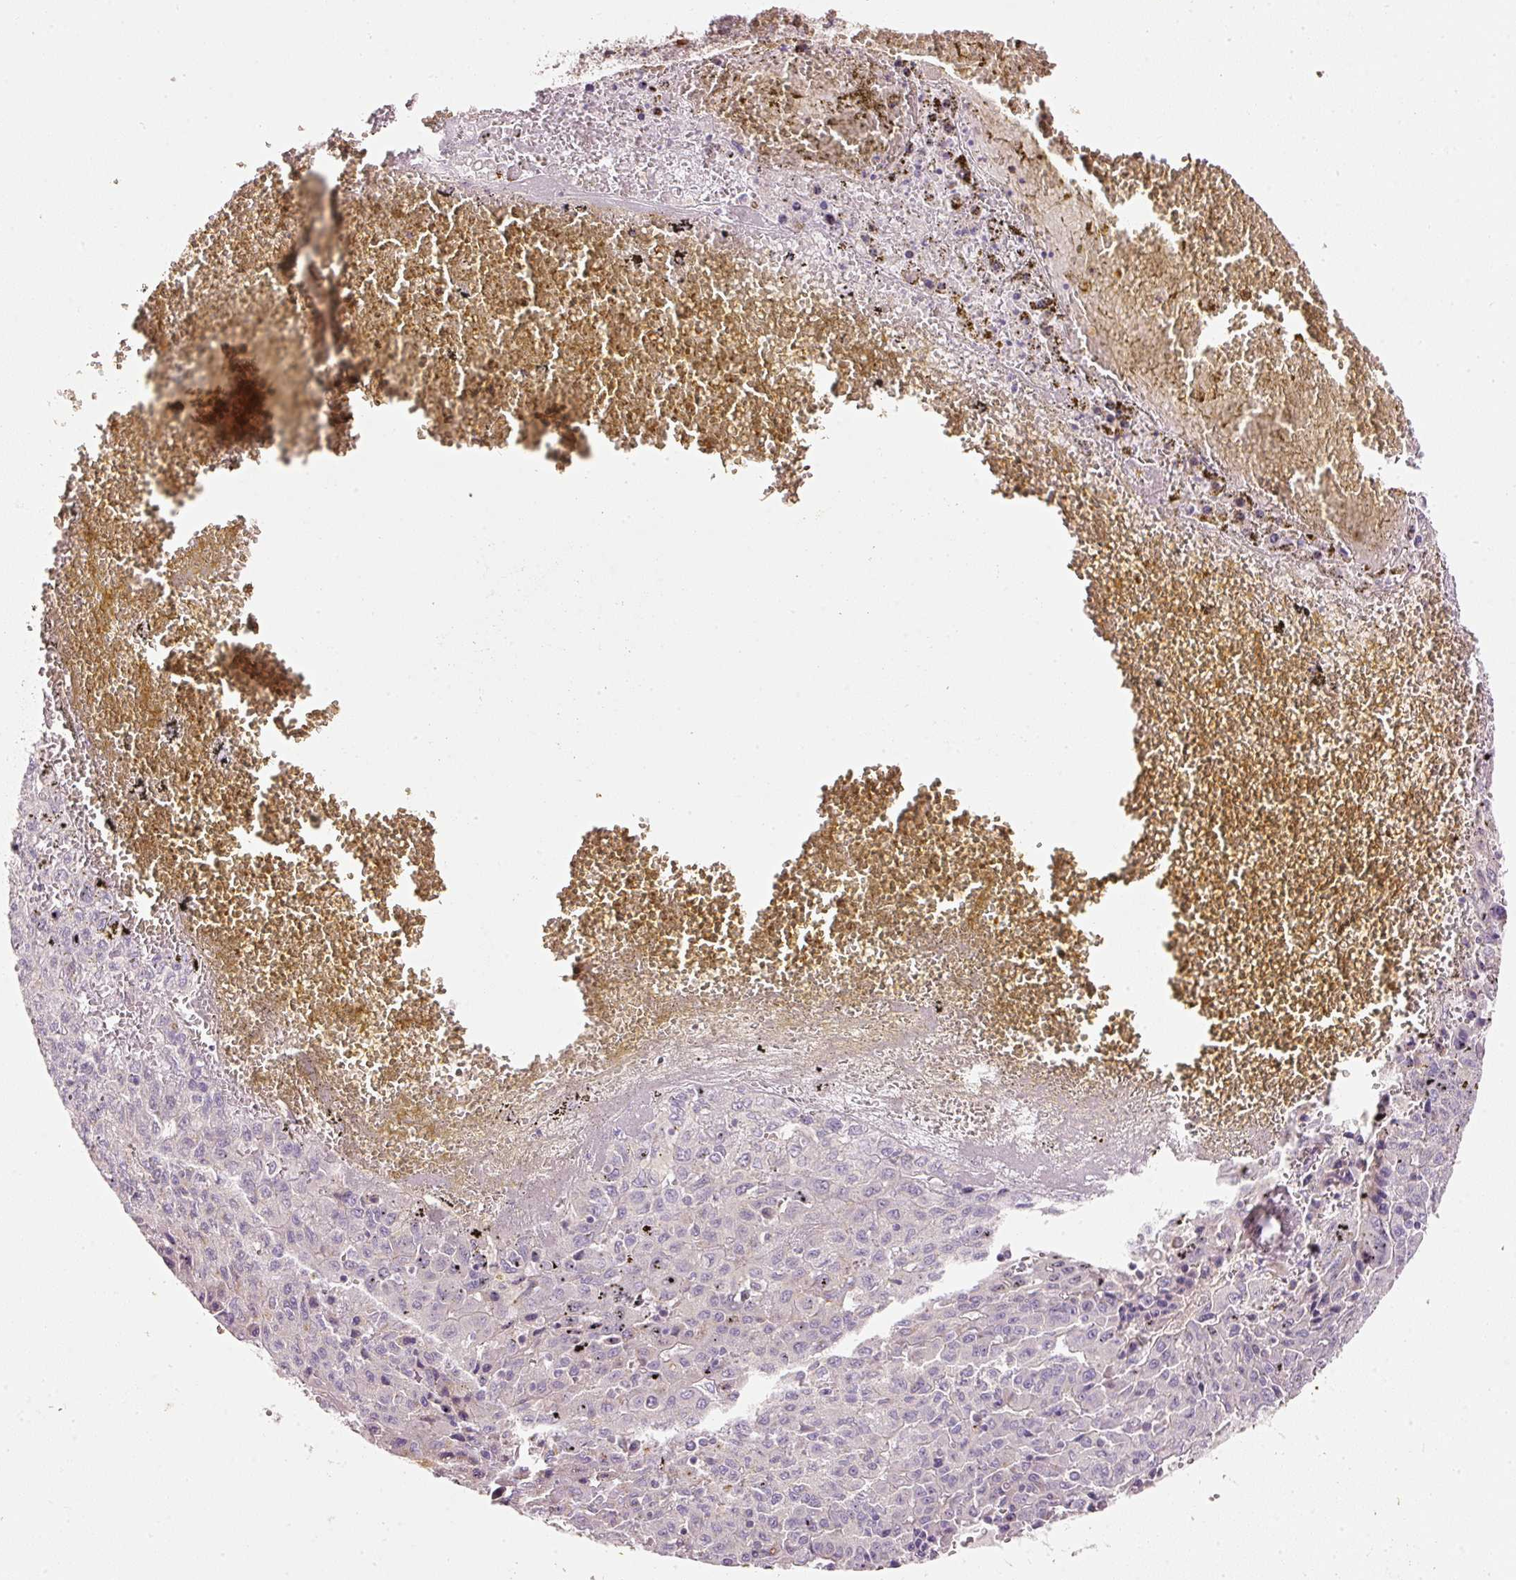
{"staining": {"intensity": "negative", "quantity": "none", "location": "none"}, "tissue": "liver cancer", "cell_type": "Tumor cells", "image_type": "cancer", "snomed": [{"axis": "morphology", "description": "Carcinoma, Hepatocellular, NOS"}, {"axis": "topography", "description": "Liver"}], "caption": "Protein analysis of liver cancer reveals no significant positivity in tumor cells.", "gene": "RNF167", "patient": {"sex": "female", "age": 53}}